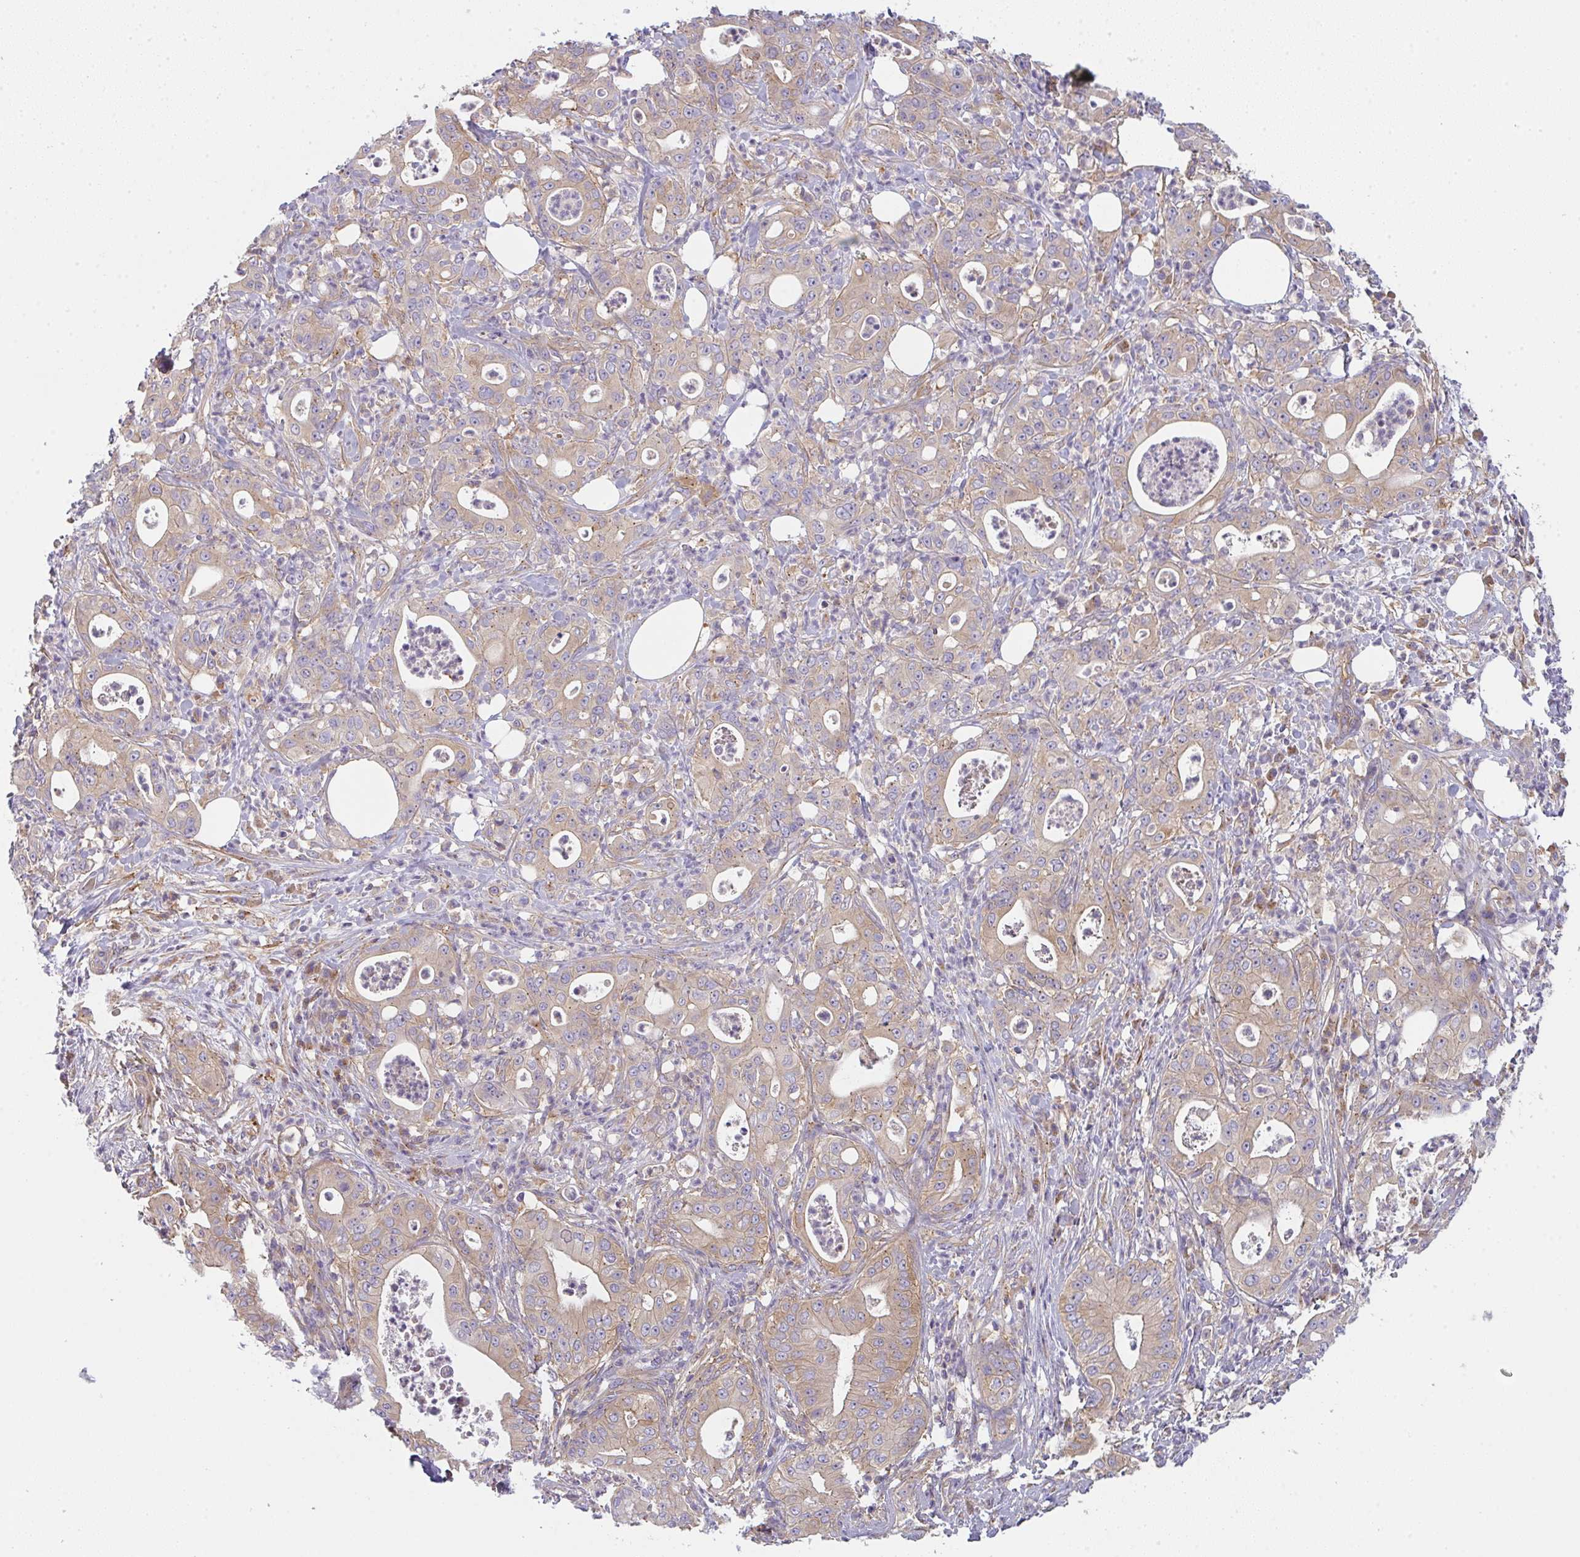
{"staining": {"intensity": "weak", "quantity": "25%-75%", "location": "cytoplasmic/membranous"}, "tissue": "pancreatic cancer", "cell_type": "Tumor cells", "image_type": "cancer", "snomed": [{"axis": "morphology", "description": "Adenocarcinoma, NOS"}, {"axis": "topography", "description": "Pancreas"}], "caption": "A histopathology image showing weak cytoplasmic/membranous positivity in about 25%-75% of tumor cells in adenocarcinoma (pancreatic), as visualized by brown immunohistochemical staining.", "gene": "SNX5", "patient": {"sex": "male", "age": 71}}